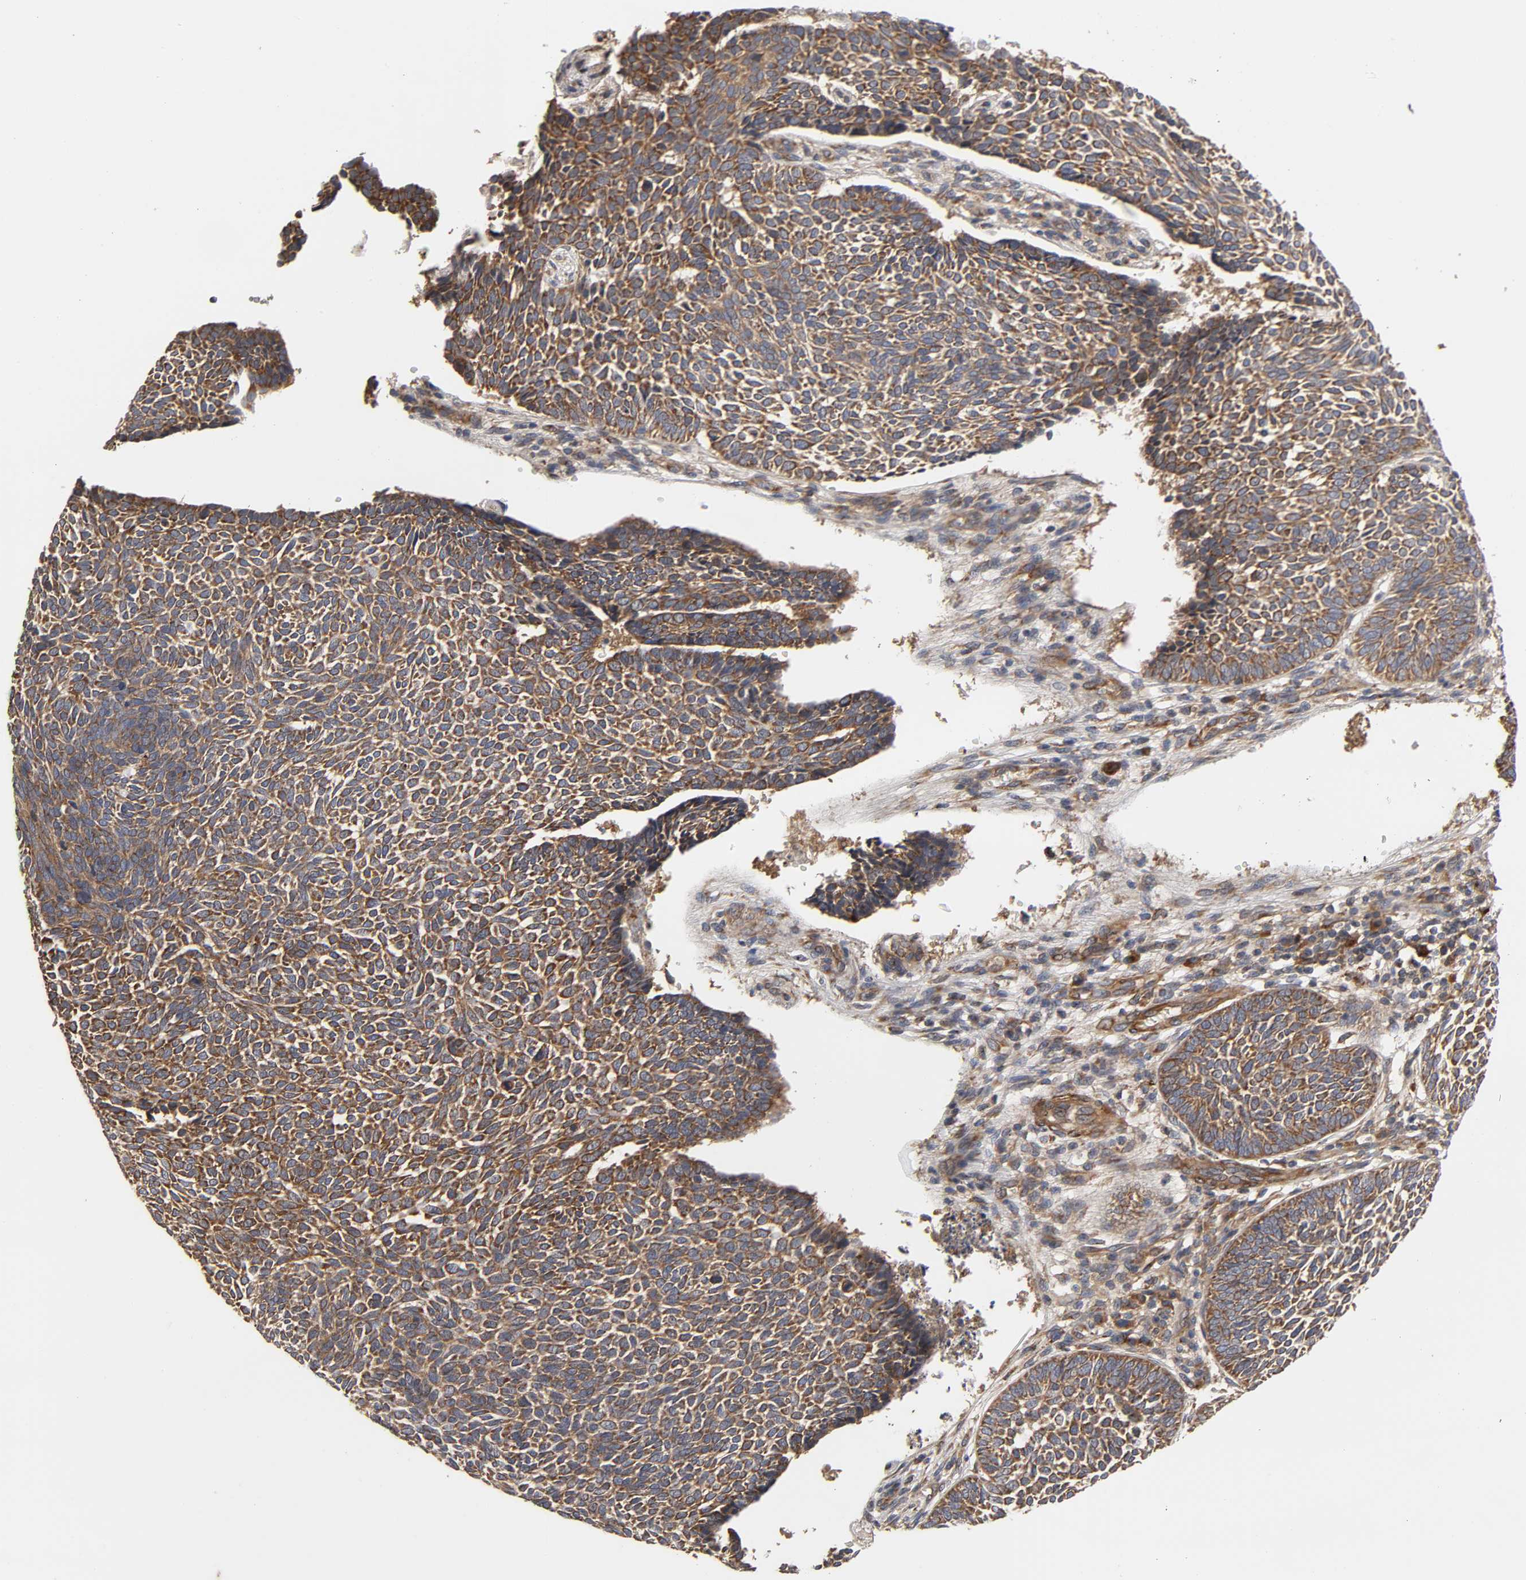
{"staining": {"intensity": "strong", "quantity": ">75%", "location": "cytoplasmic/membranous"}, "tissue": "skin cancer", "cell_type": "Tumor cells", "image_type": "cancer", "snomed": [{"axis": "morphology", "description": "Normal tissue, NOS"}, {"axis": "morphology", "description": "Basal cell carcinoma"}, {"axis": "topography", "description": "Skin"}], "caption": "High-magnification brightfield microscopy of skin cancer stained with DAB (brown) and counterstained with hematoxylin (blue). tumor cells exhibit strong cytoplasmic/membranous positivity is present in about>75% of cells.", "gene": "GNPTG", "patient": {"sex": "male", "age": 87}}